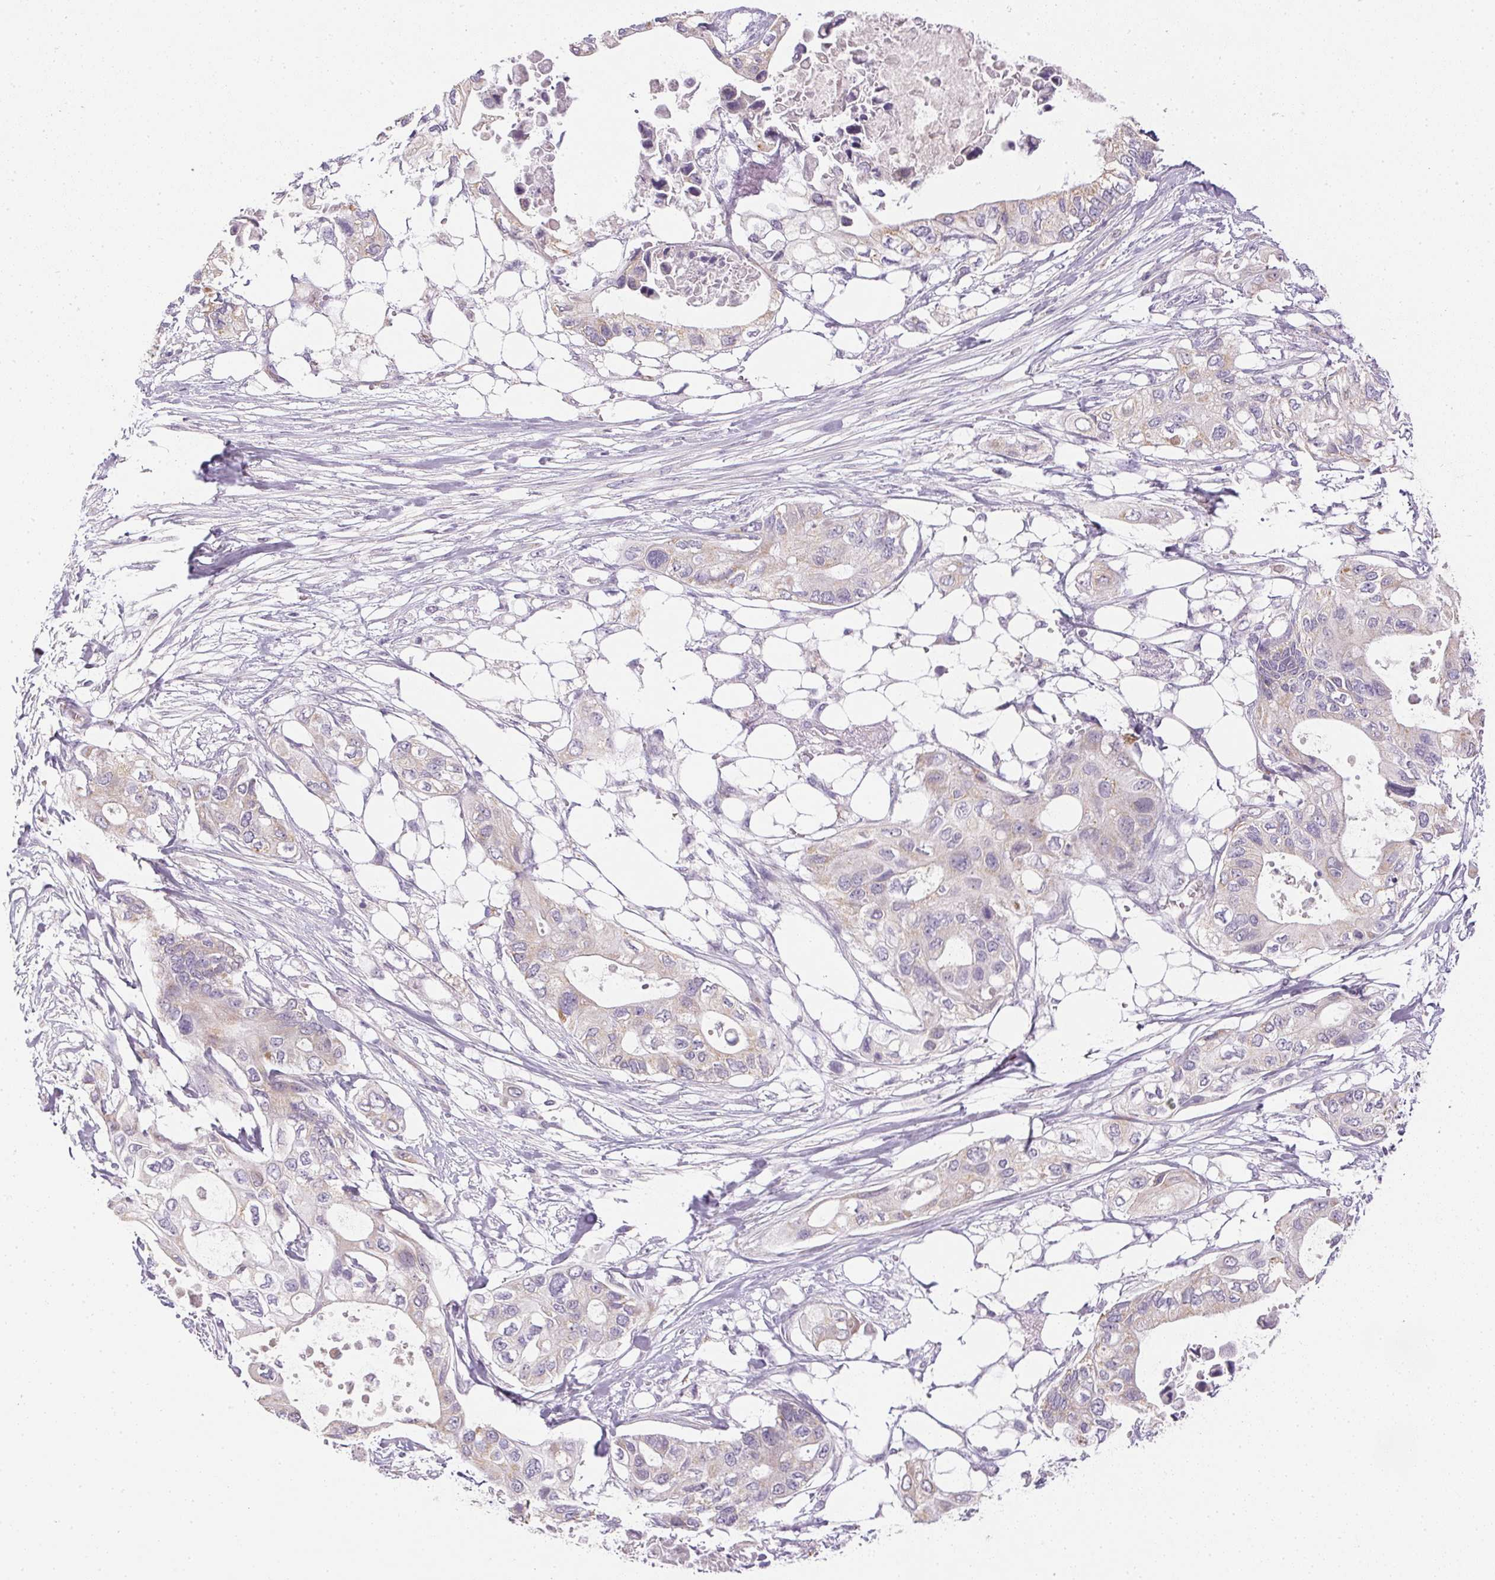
{"staining": {"intensity": "weak", "quantity": "<25%", "location": "cytoplasmic/membranous"}, "tissue": "pancreatic cancer", "cell_type": "Tumor cells", "image_type": "cancer", "snomed": [{"axis": "morphology", "description": "Adenocarcinoma, NOS"}, {"axis": "topography", "description": "Pancreas"}], "caption": "Protein analysis of pancreatic cancer exhibits no significant staining in tumor cells. (DAB (3,3'-diaminobenzidine) IHC with hematoxylin counter stain).", "gene": "SMYD1", "patient": {"sex": "female", "age": 63}}